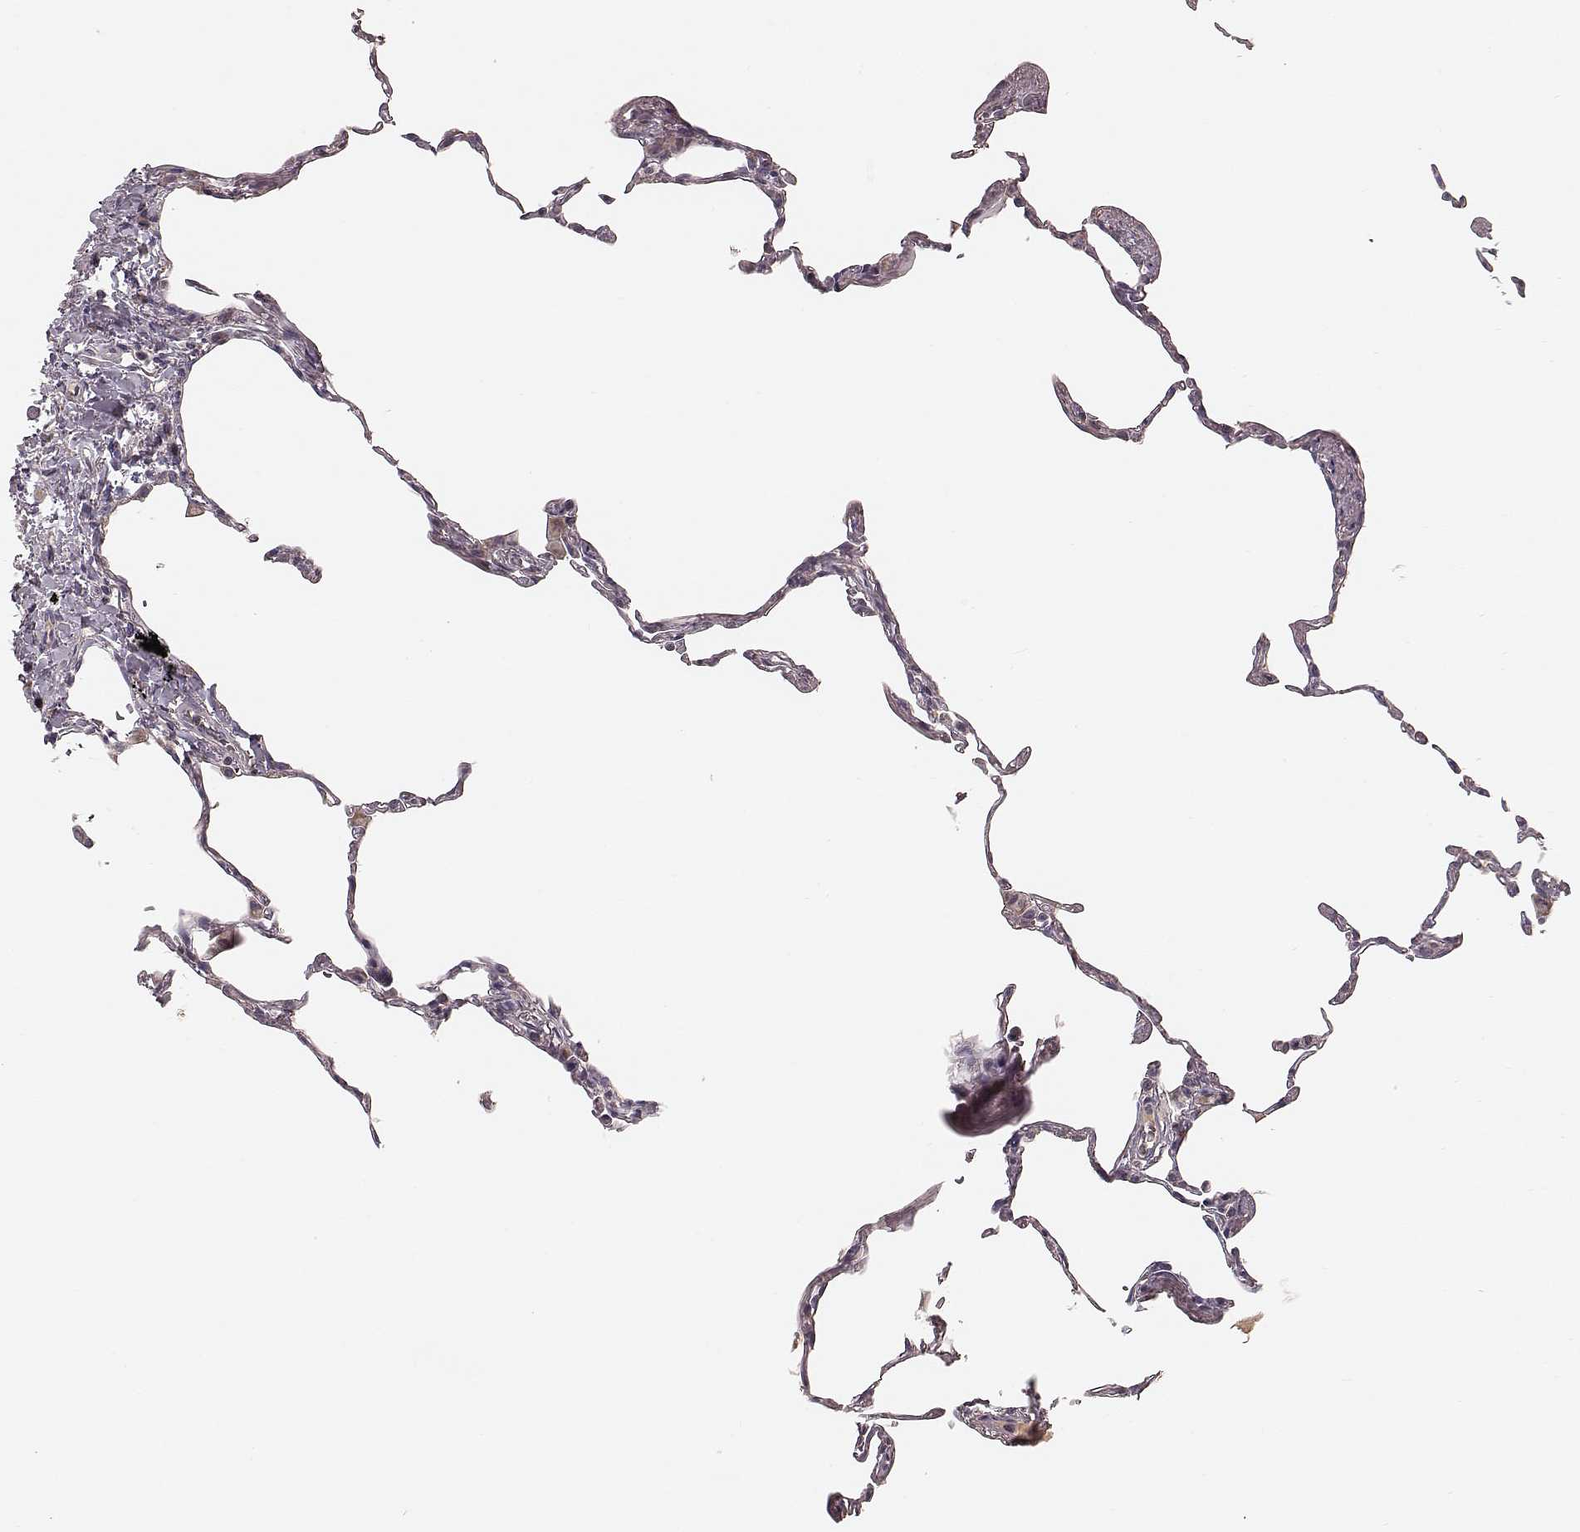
{"staining": {"intensity": "weak", "quantity": "<25%", "location": "cytoplasmic/membranous"}, "tissue": "lung", "cell_type": "Alveolar cells", "image_type": "normal", "snomed": [{"axis": "morphology", "description": "Normal tissue, NOS"}, {"axis": "topography", "description": "Lung"}], "caption": "This histopathology image is of normal lung stained with immunohistochemistry to label a protein in brown with the nuclei are counter-stained blue. There is no staining in alveolar cells. The staining is performed using DAB (3,3'-diaminobenzidine) brown chromogen with nuclei counter-stained in using hematoxylin.", "gene": "MRPS27", "patient": {"sex": "female", "age": 57}}